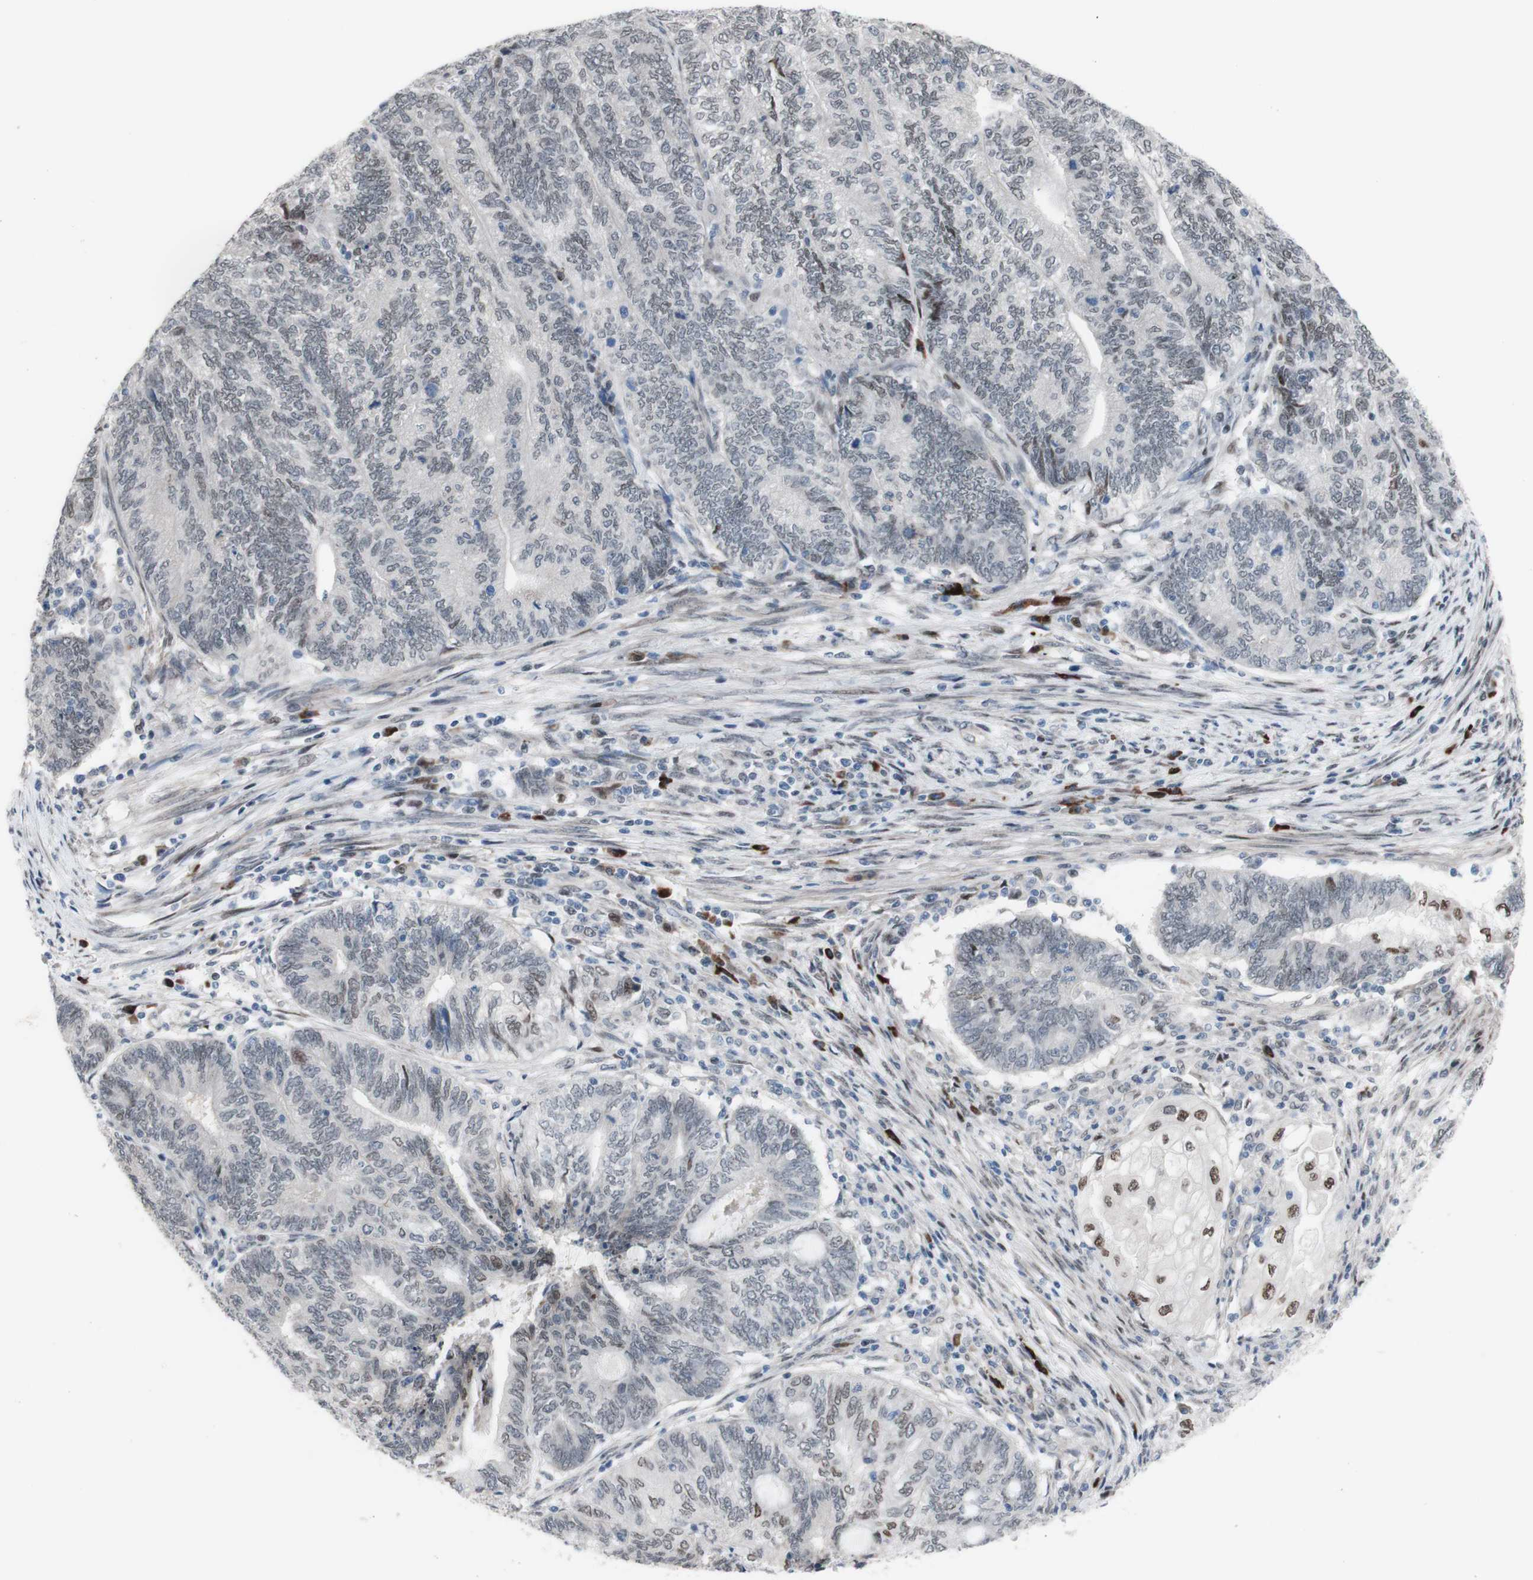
{"staining": {"intensity": "negative", "quantity": "none", "location": "none"}, "tissue": "endometrial cancer", "cell_type": "Tumor cells", "image_type": "cancer", "snomed": [{"axis": "morphology", "description": "Adenocarcinoma, NOS"}, {"axis": "topography", "description": "Uterus"}, {"axis": "topography", "description": "Endometrium"}], "caption": "Image shows no significant protein staining in tumor cells of endometrial cancer.", "gene": "PHTF2", "patient": {"sex": "female", "age": 70}}